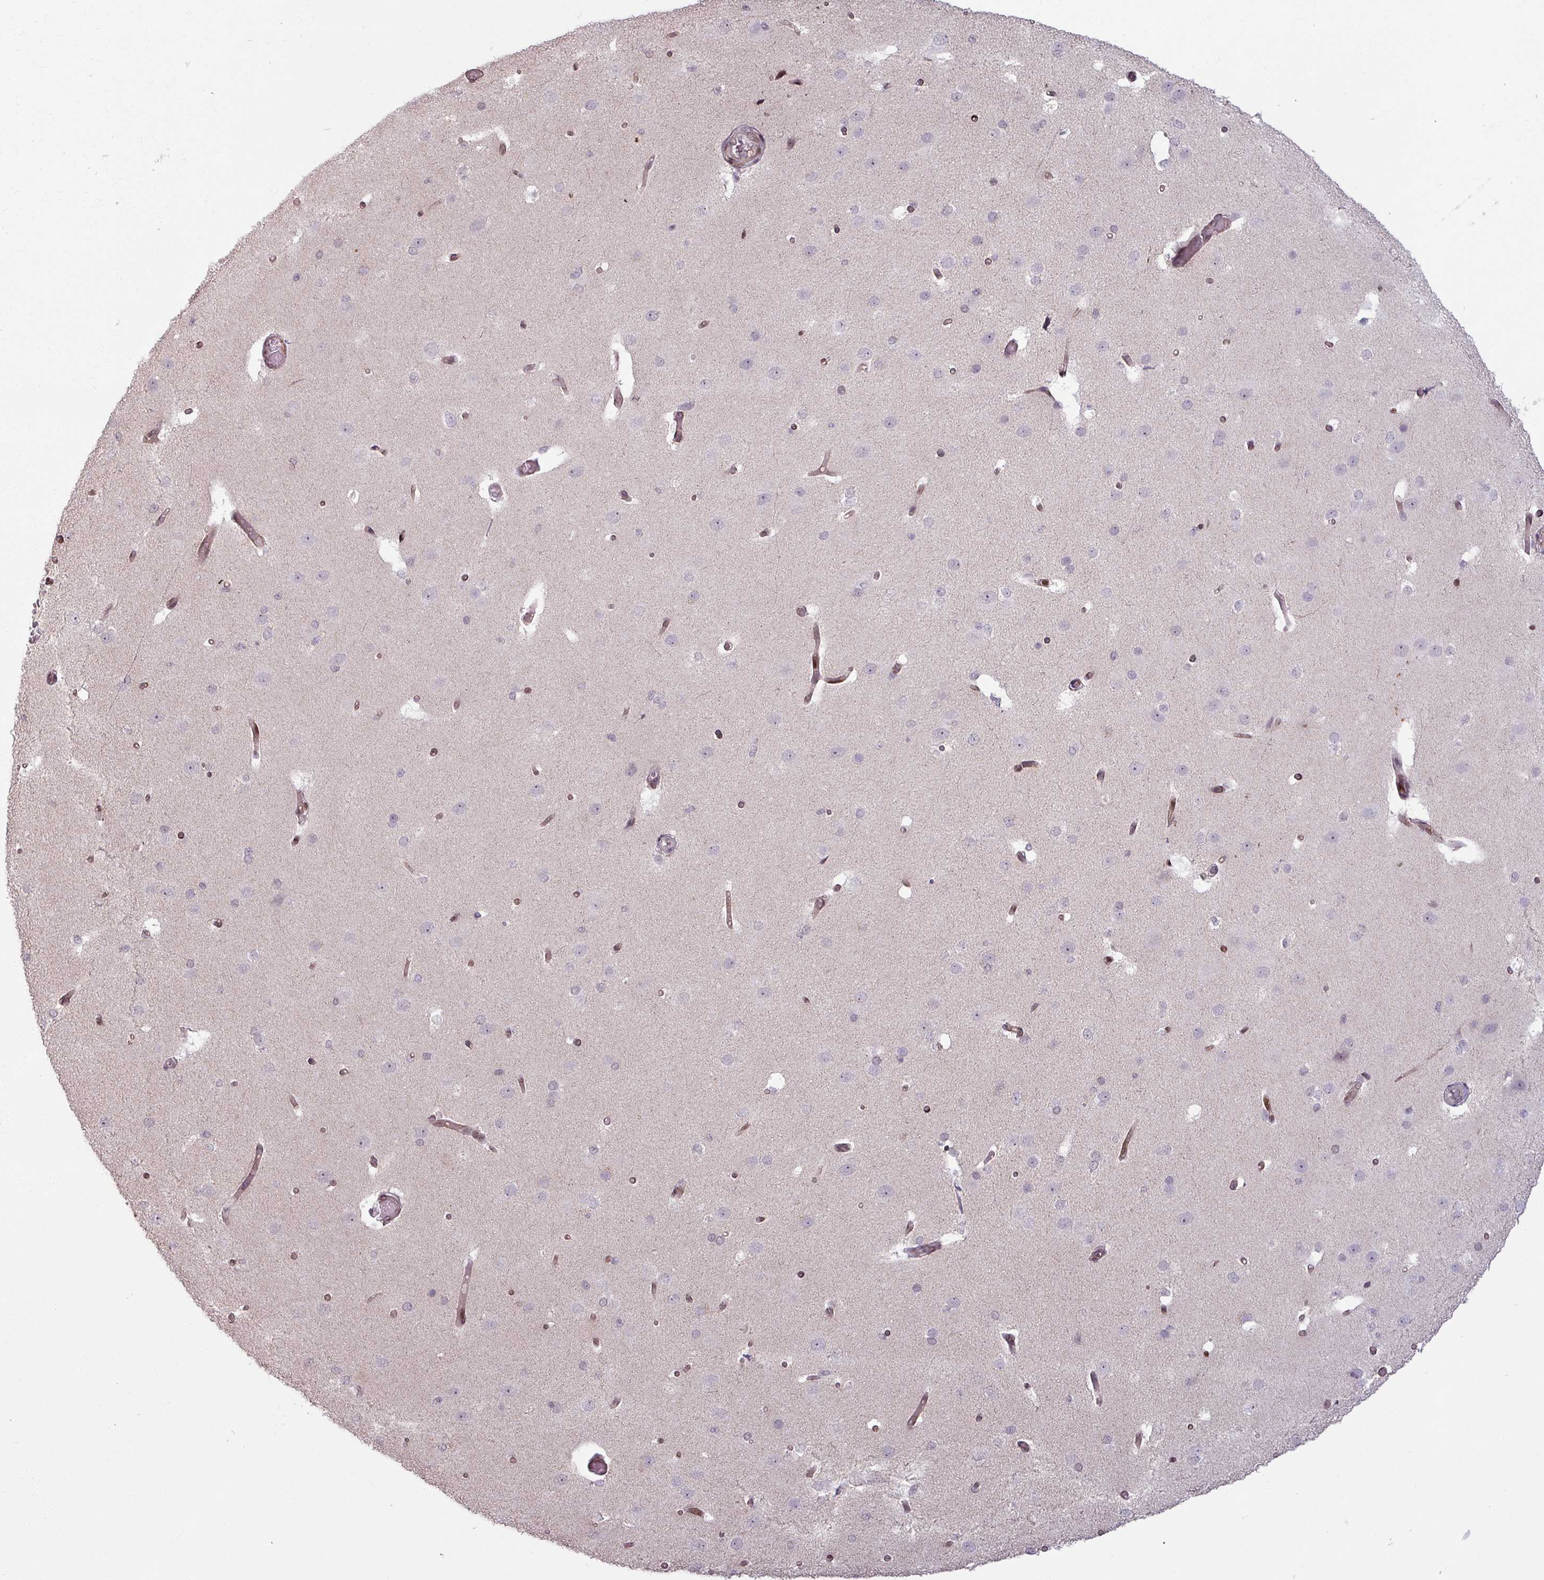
{"staining": {"intensity": "moderate", "quantity": ">75%", "location": "nuclear"}, "tissue": "cerebral cortex", "cell_type": "Endothelial cells", "image_type": "normal", "snomed": [{"axis": "morphology", "description": "Normal tissue, NOS"}, {"axis": "morphology", "description": "Inflammation, NOS"}, {"axis": "topography", "description": "Cerebral cortex"}], "caption": "The image shows staining of benign cerebral cortex, revealing moderate nuclear protein expression (brown color) within endothelial cells. (Brightfield microscopy of DAB IHC at high magnification).", "gene": "NCOR1", "patient": {"sex": "male", "age": 6}}